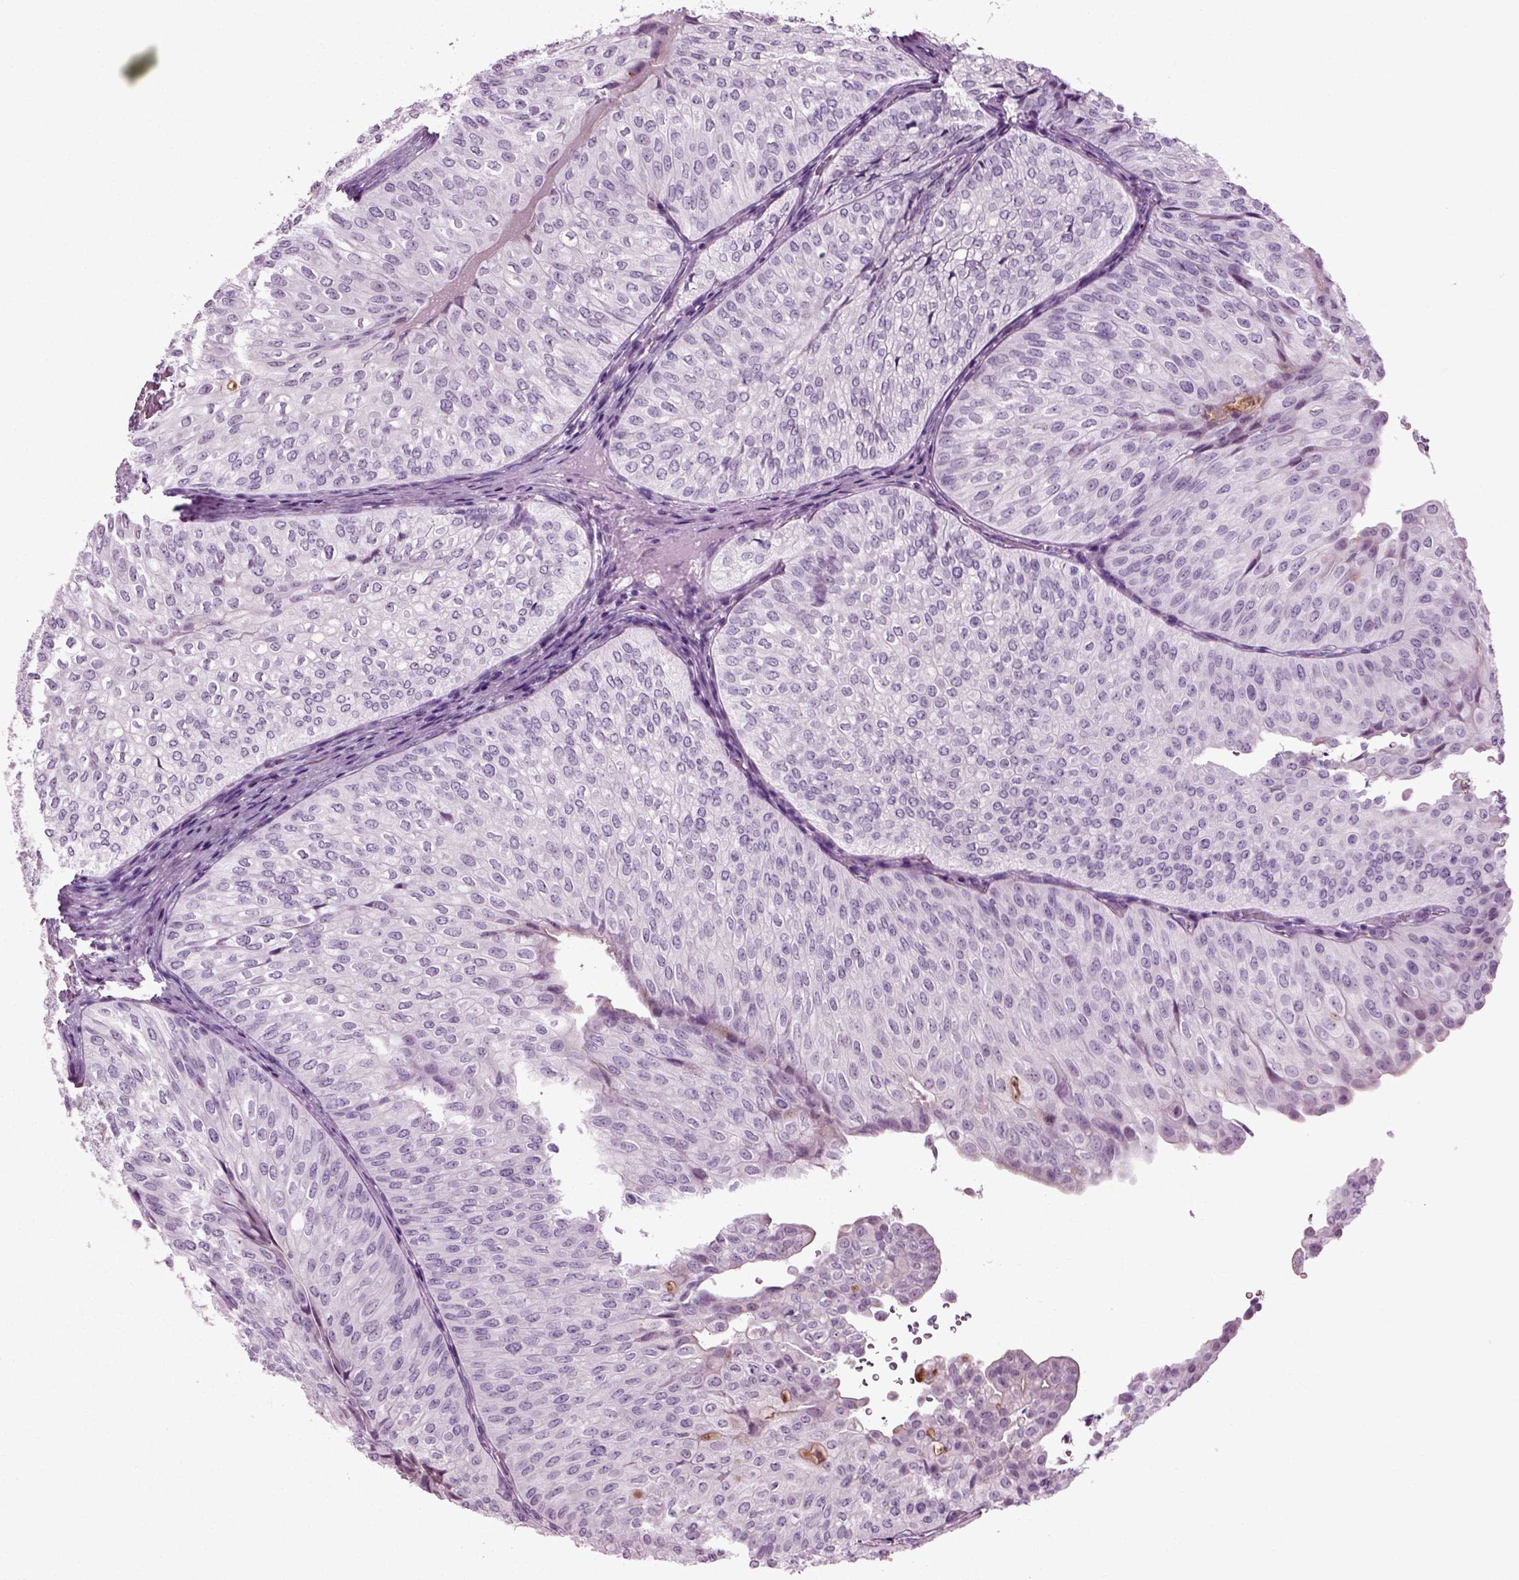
{"staining": {"intensity": "negative", "quantity": "none", "location": "none"}, "tissue": "urothelial cancer", "cell_type": "Tumor cells", "image_type": "cancer", "snomed": [{"axis": "morphology", "description": "Urothelial carcinoma, NOS"}, {"axis": "topography", "description": "Urinary bladder"}], "caption": "DAB immunohistochemical staining of human transitional cell carcinoma demonstrates no significant staining in tumor cells.", "gene": "SLC26A8", "patient": {"sex": "male", "age": 62}}